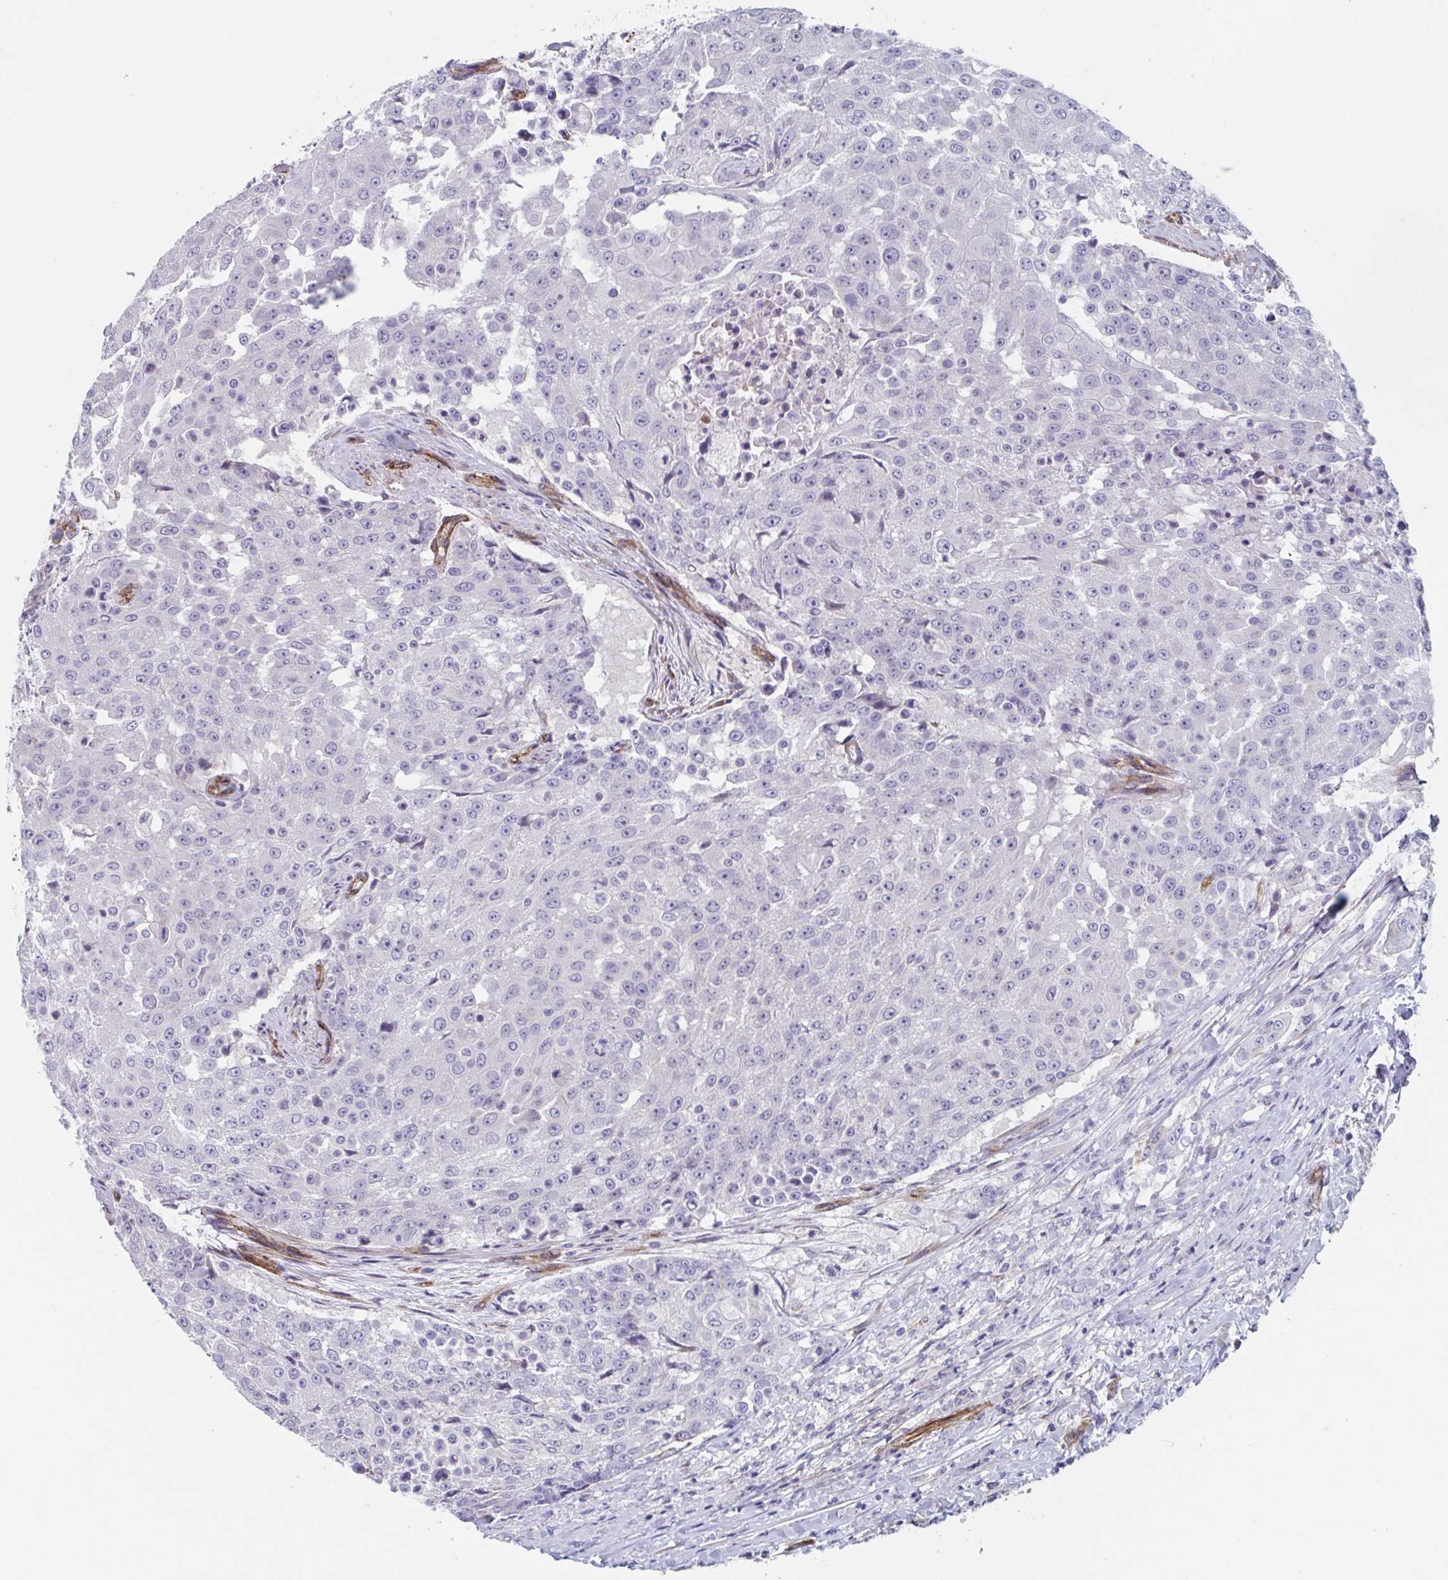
{"staining": {"intensity": "negative", "quantity": "none", "location": "none"}, "tissue": "urothelial cancer", "cell_type": "Tumor cells", "image_type": "cancer", "snomed": [{"axis": "morphology", "description": "Urothelial carcinoma, High grade"}, {"axis": "topography", "description": "Urinary bladder"}], "caption": "Protein analysis of urothelial carcinoma (high-grade) demonstrates no significant expression in tumor cells.", "gene": "CITED4", "patient": {"sex": "female", "age": 63}}